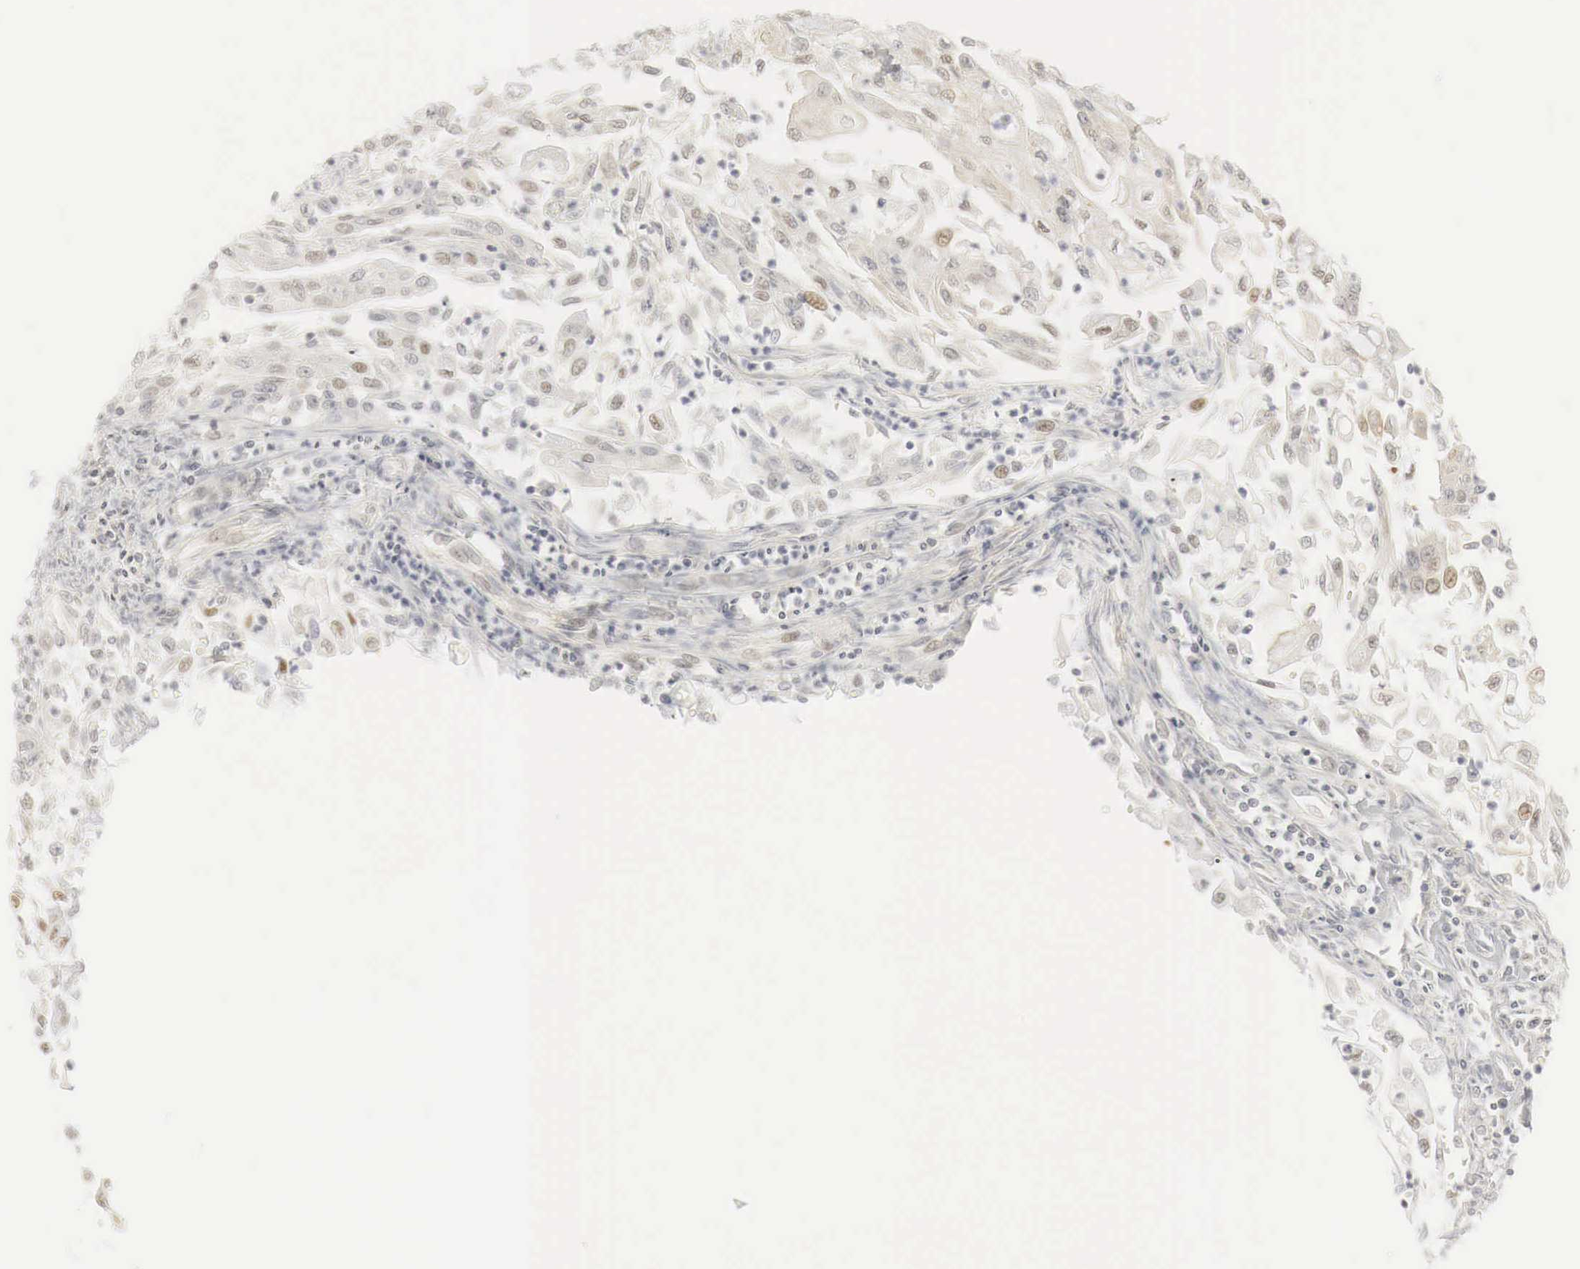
{"staining": {"intensity": "weak", "quantity": "<25%", "location": "cytoplasmic/membranous,nuclear"}, "tissue": "endometrial cancer", "cell_type": "Tumor cells", "image_type": "cancer", "snomed": [{"axis": "morphology", "description": "Adenocarcinoma, NOS"}, {"axis": "topography", "description": "Endometrium"}], "caption": "High power microscopy image of an immunohistochemistry histopathology image of adenocarcinoma (endometrial), revealing no significant staining in tumor cells. Nuclei are stained in blue.", "gene": "MYC", "patient": {"sex": "female", "age": 75}}